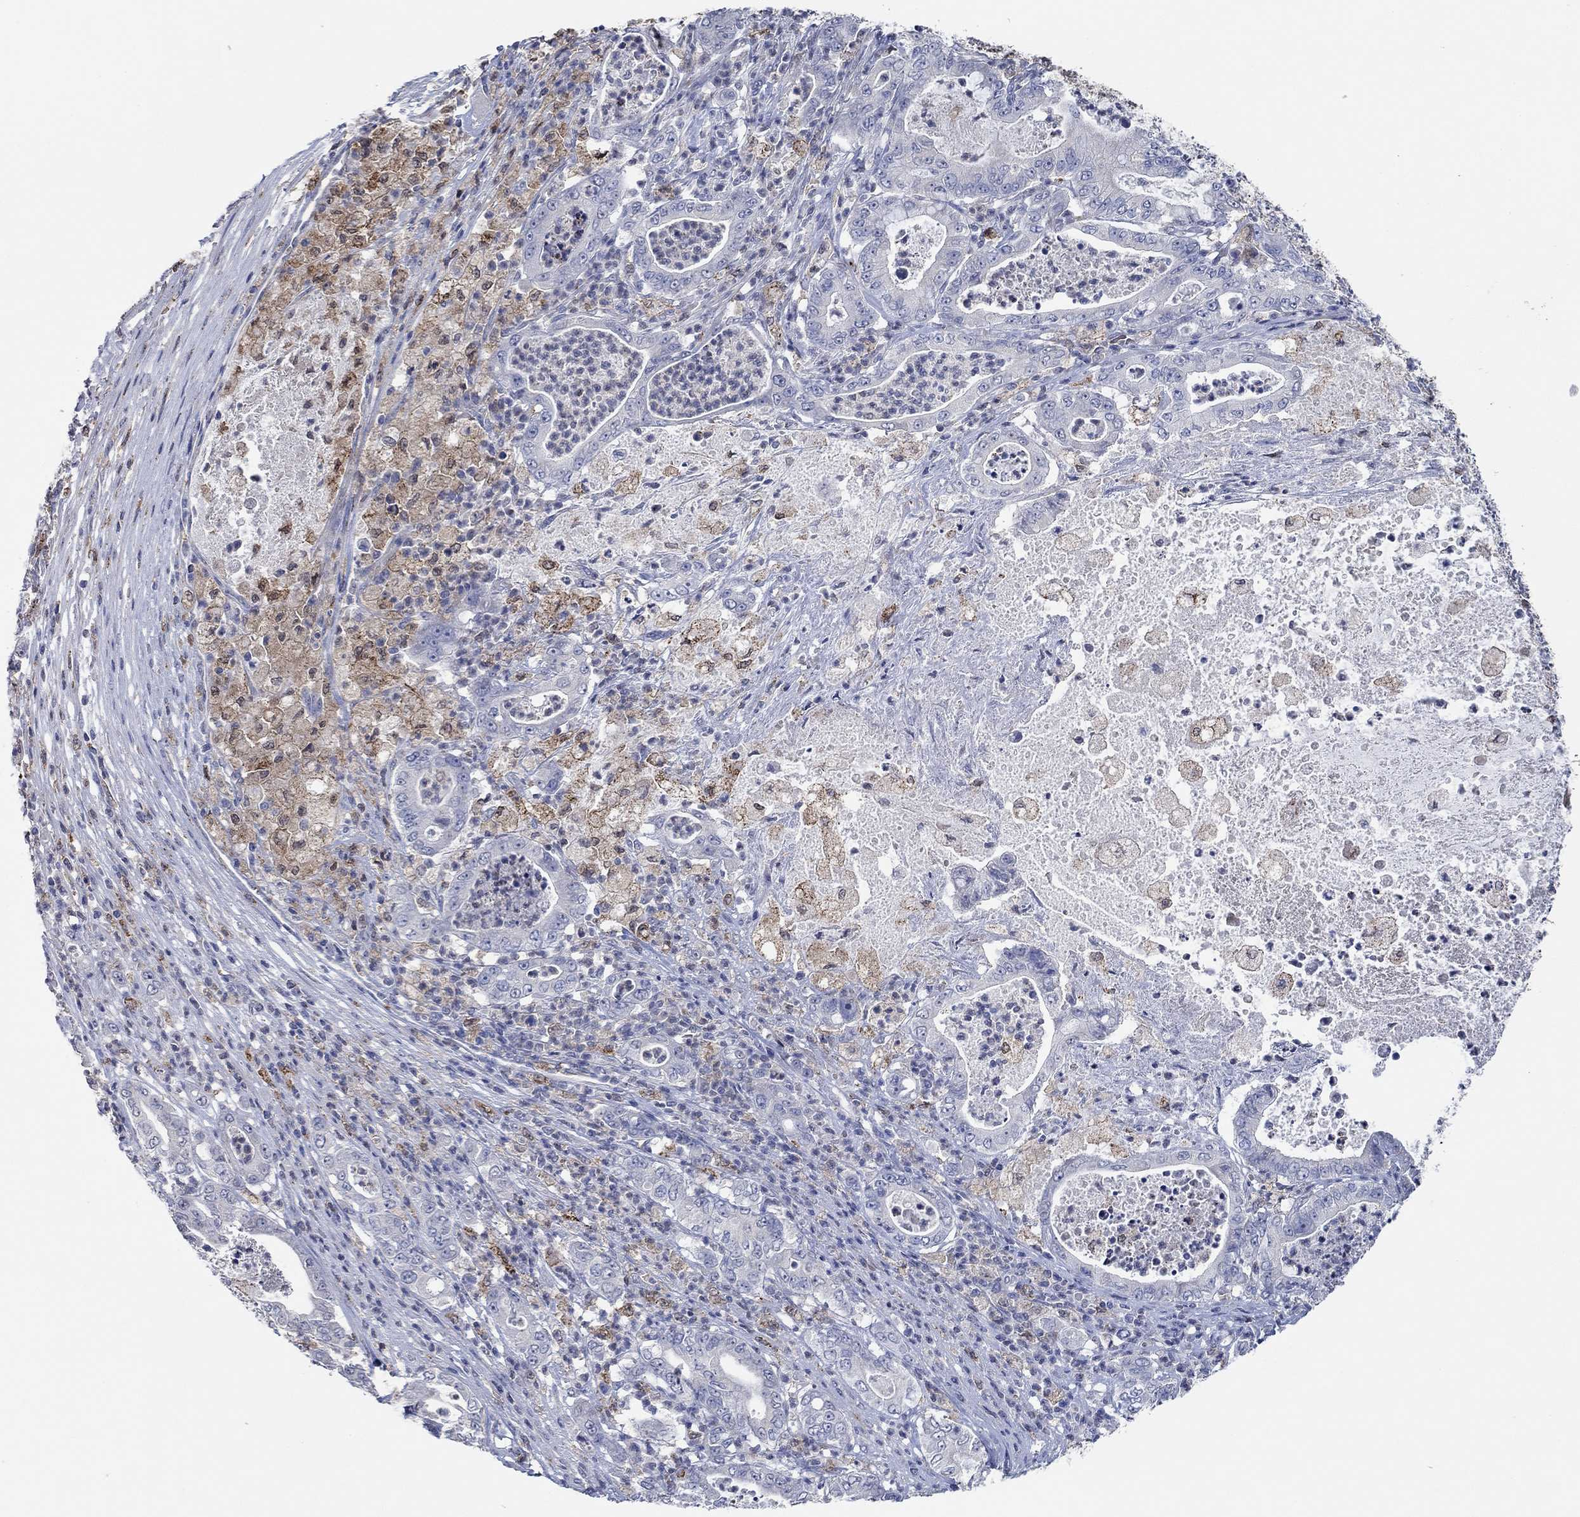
{"staining": {"intensity": "negative", "quantity": "none", "location": "none"}, "tissue": "pancreatic cancer", "cell_type": "Tumor cells", "image_type": "cancer", "snomed": [{"axis": "morphology", "description": "Adenocarcinoma, NOS"}, {"axis": "topography", "description": "Pancreas"}], "caption": "Immunohistochemical staining of human pancreatic cancer exhibits no significant positivity in tumor cells.", "gene": "MPP1", "patient": {"sex": "male", "age": 71}}